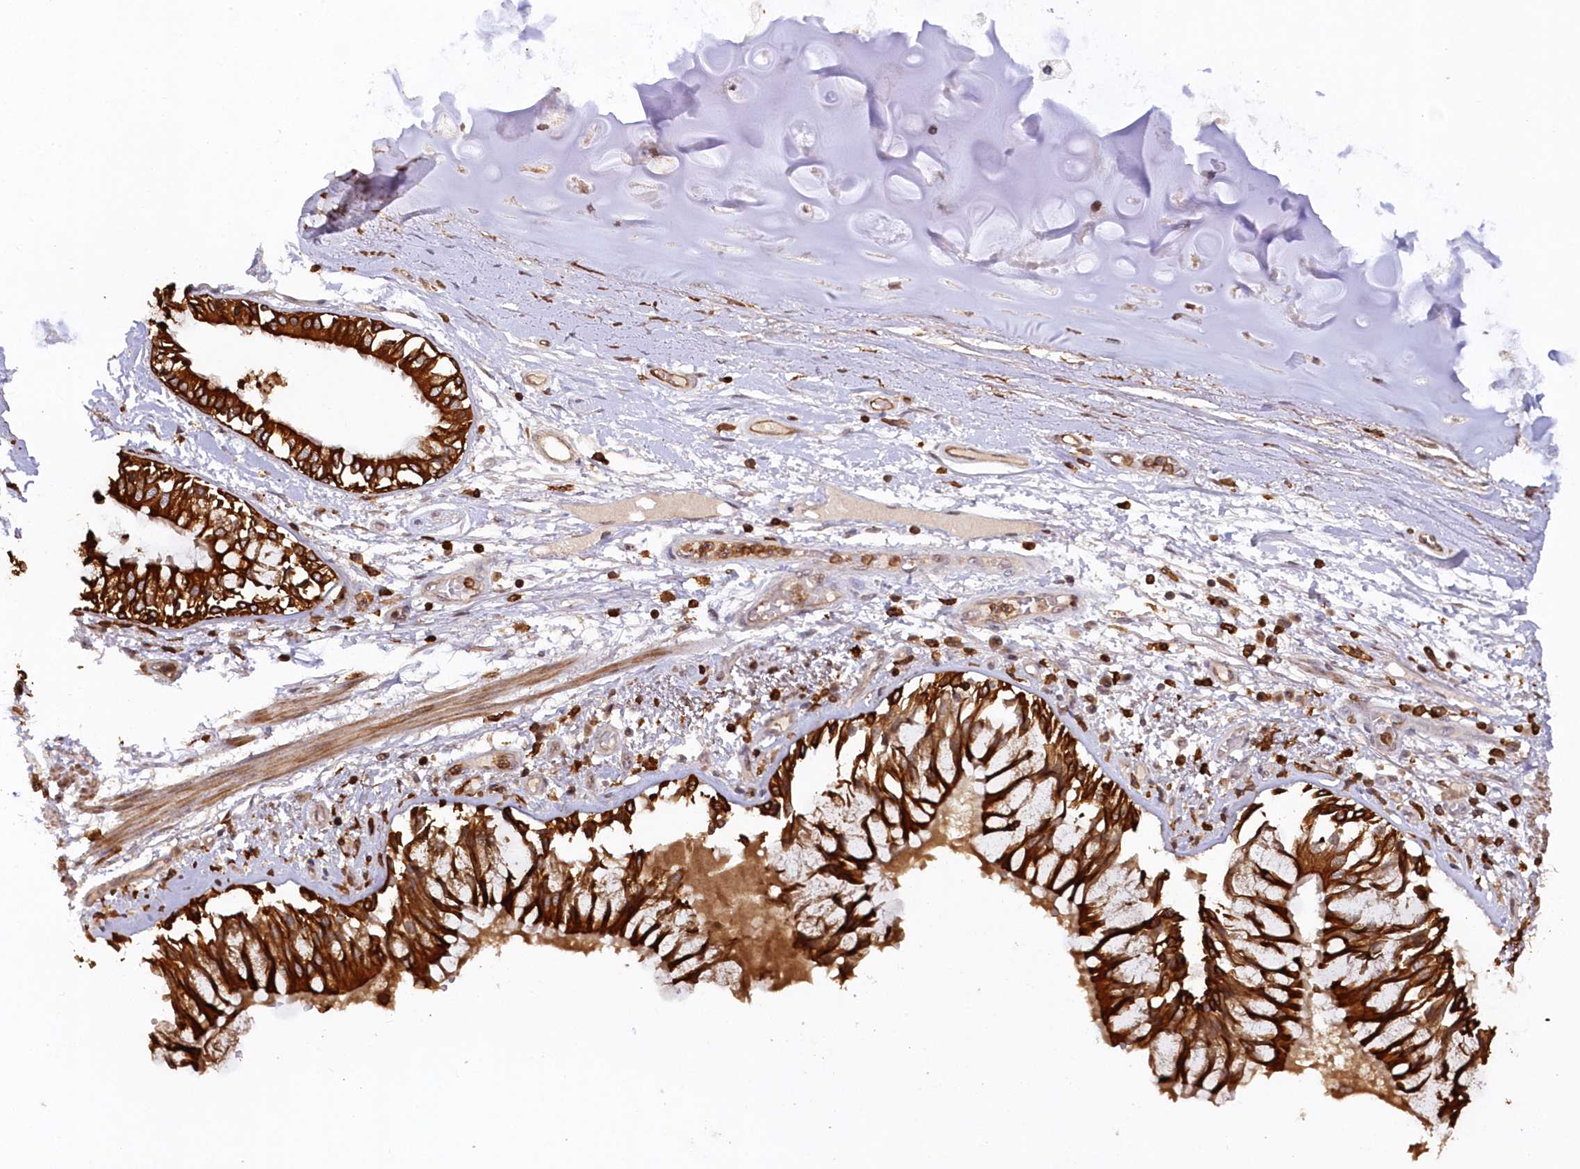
{"staining": {"intensity": "moderate", "quantity": "<25%", "location": "cytoplasmic/membranous"}, "tissue": "soft tissue", "cell_type": "Chondrocytes", "image_type": "normal", "snomed": [{"axis": "morphology", "description": "Normal tissue, NOS"}, {"axis": "topography", "description": "Cartilage tissue"}, {"axis": "topography", "description": "Bronchus"}, {"axis": "topography", "description": "Lung"}, {"axis": "topography", "description": "Peripheral nerve tissue"}], "caption": "Chondrocytes demonstrate low levels of moderate cytoplasmic/membranous positivity in approximately <25% of cells in normal soft tissue. Ihc stains the protein of interest in brown and the nuclei are stained blue.", "gene": "SNED1", "patient": {"sex": "female", "age": 49}}